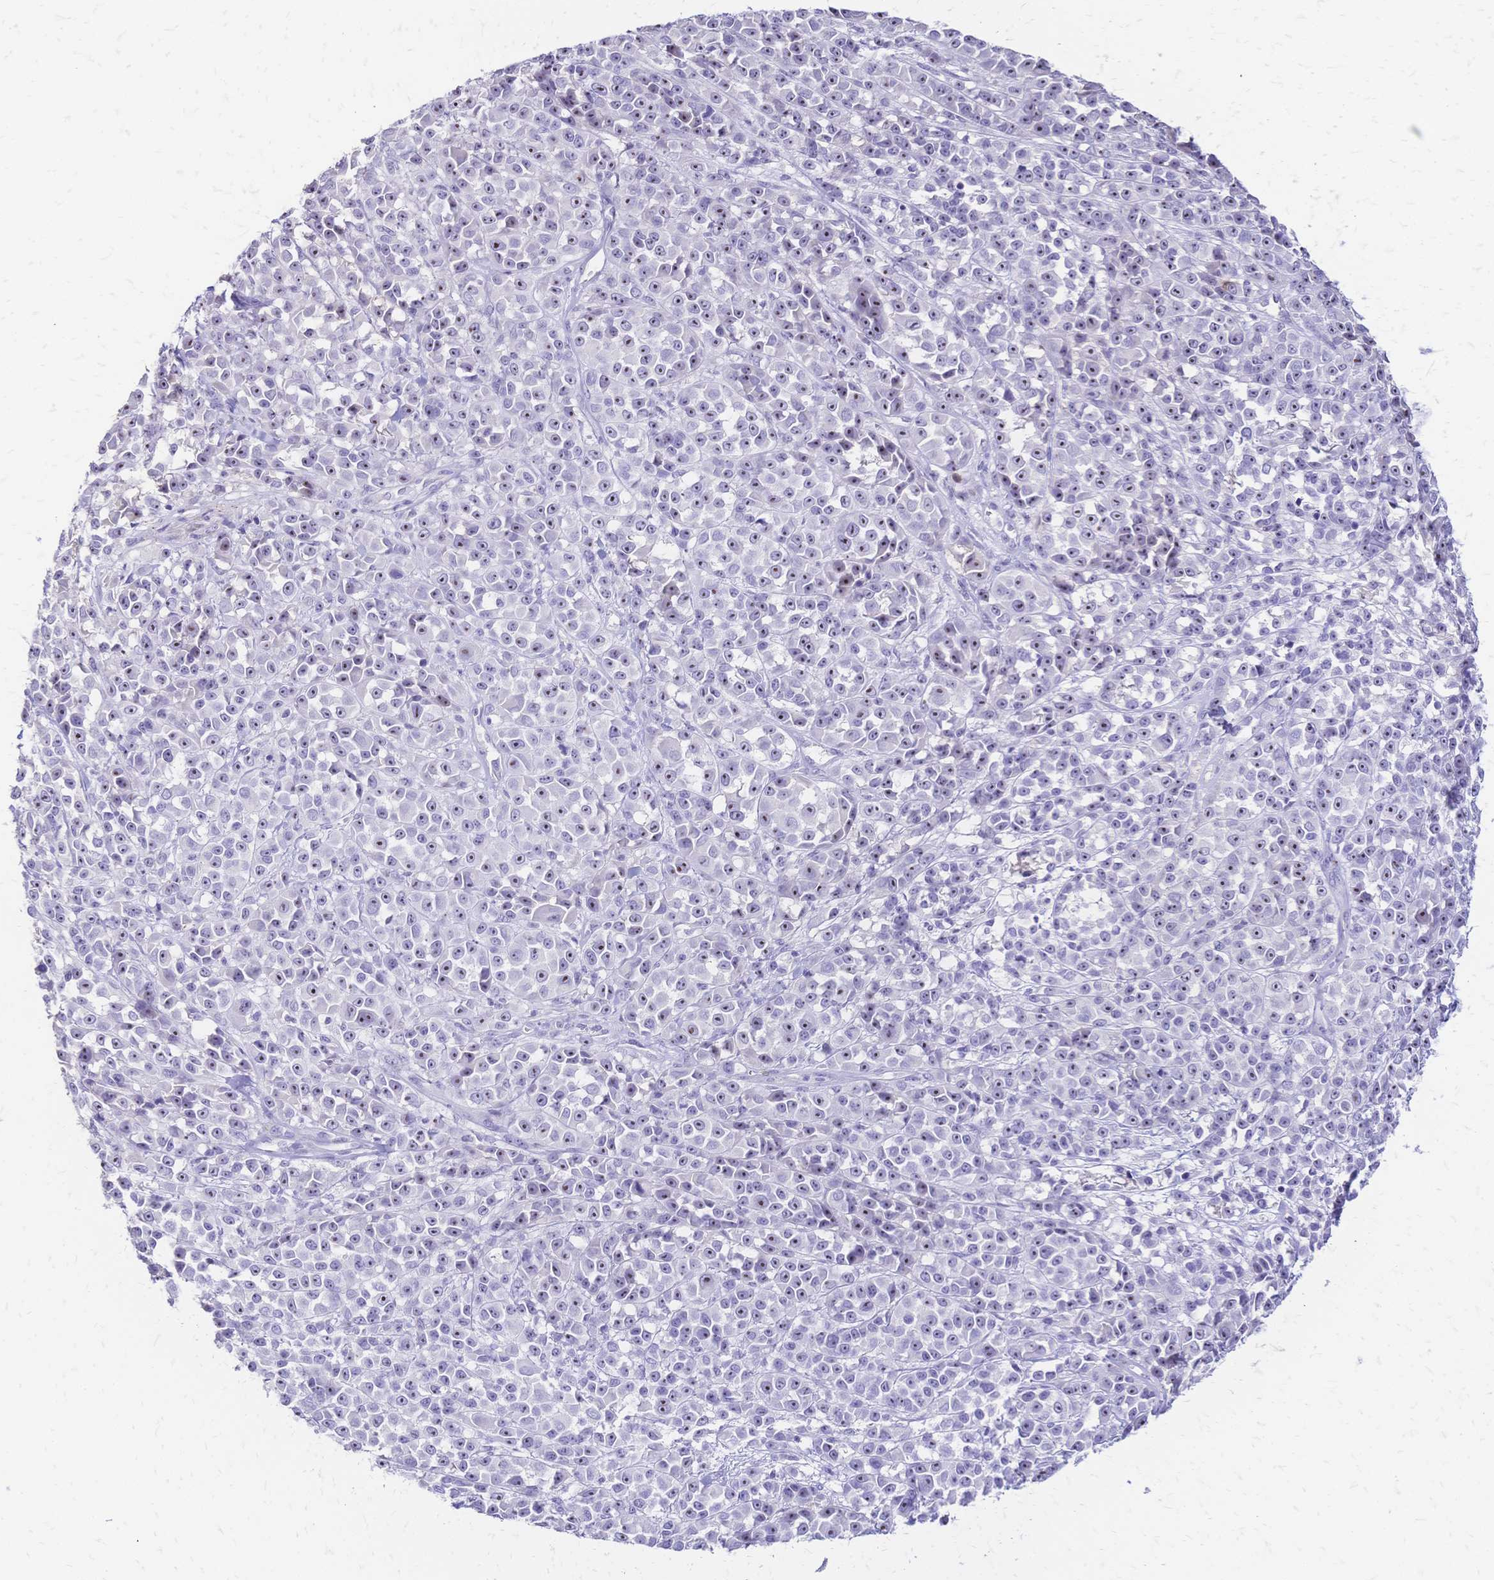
{"staining": {"intensity": "weak", "quantity": "25%-75%", "location": "nuclear"}, "tissue": "melanoma", "cell_type": "Tumor cells", "image_type": "cancer", "snomed": [{"axis": "morphology", "description": "Malignant melanoma, NOS"}, {"axis": "topography", "description": "Skin"}, {"axis": "topography", "description": "Skin of back"}], "caption": "Tumor cells exhibit weak nuclear expression in approximately 25%-75% of cells in malignant melanoma. Immunohistochemistry stains the protein in brown and the nuclei are stained blue.", "gene": "IL2RA", "patient": {"sex": "male", "age": 91}}